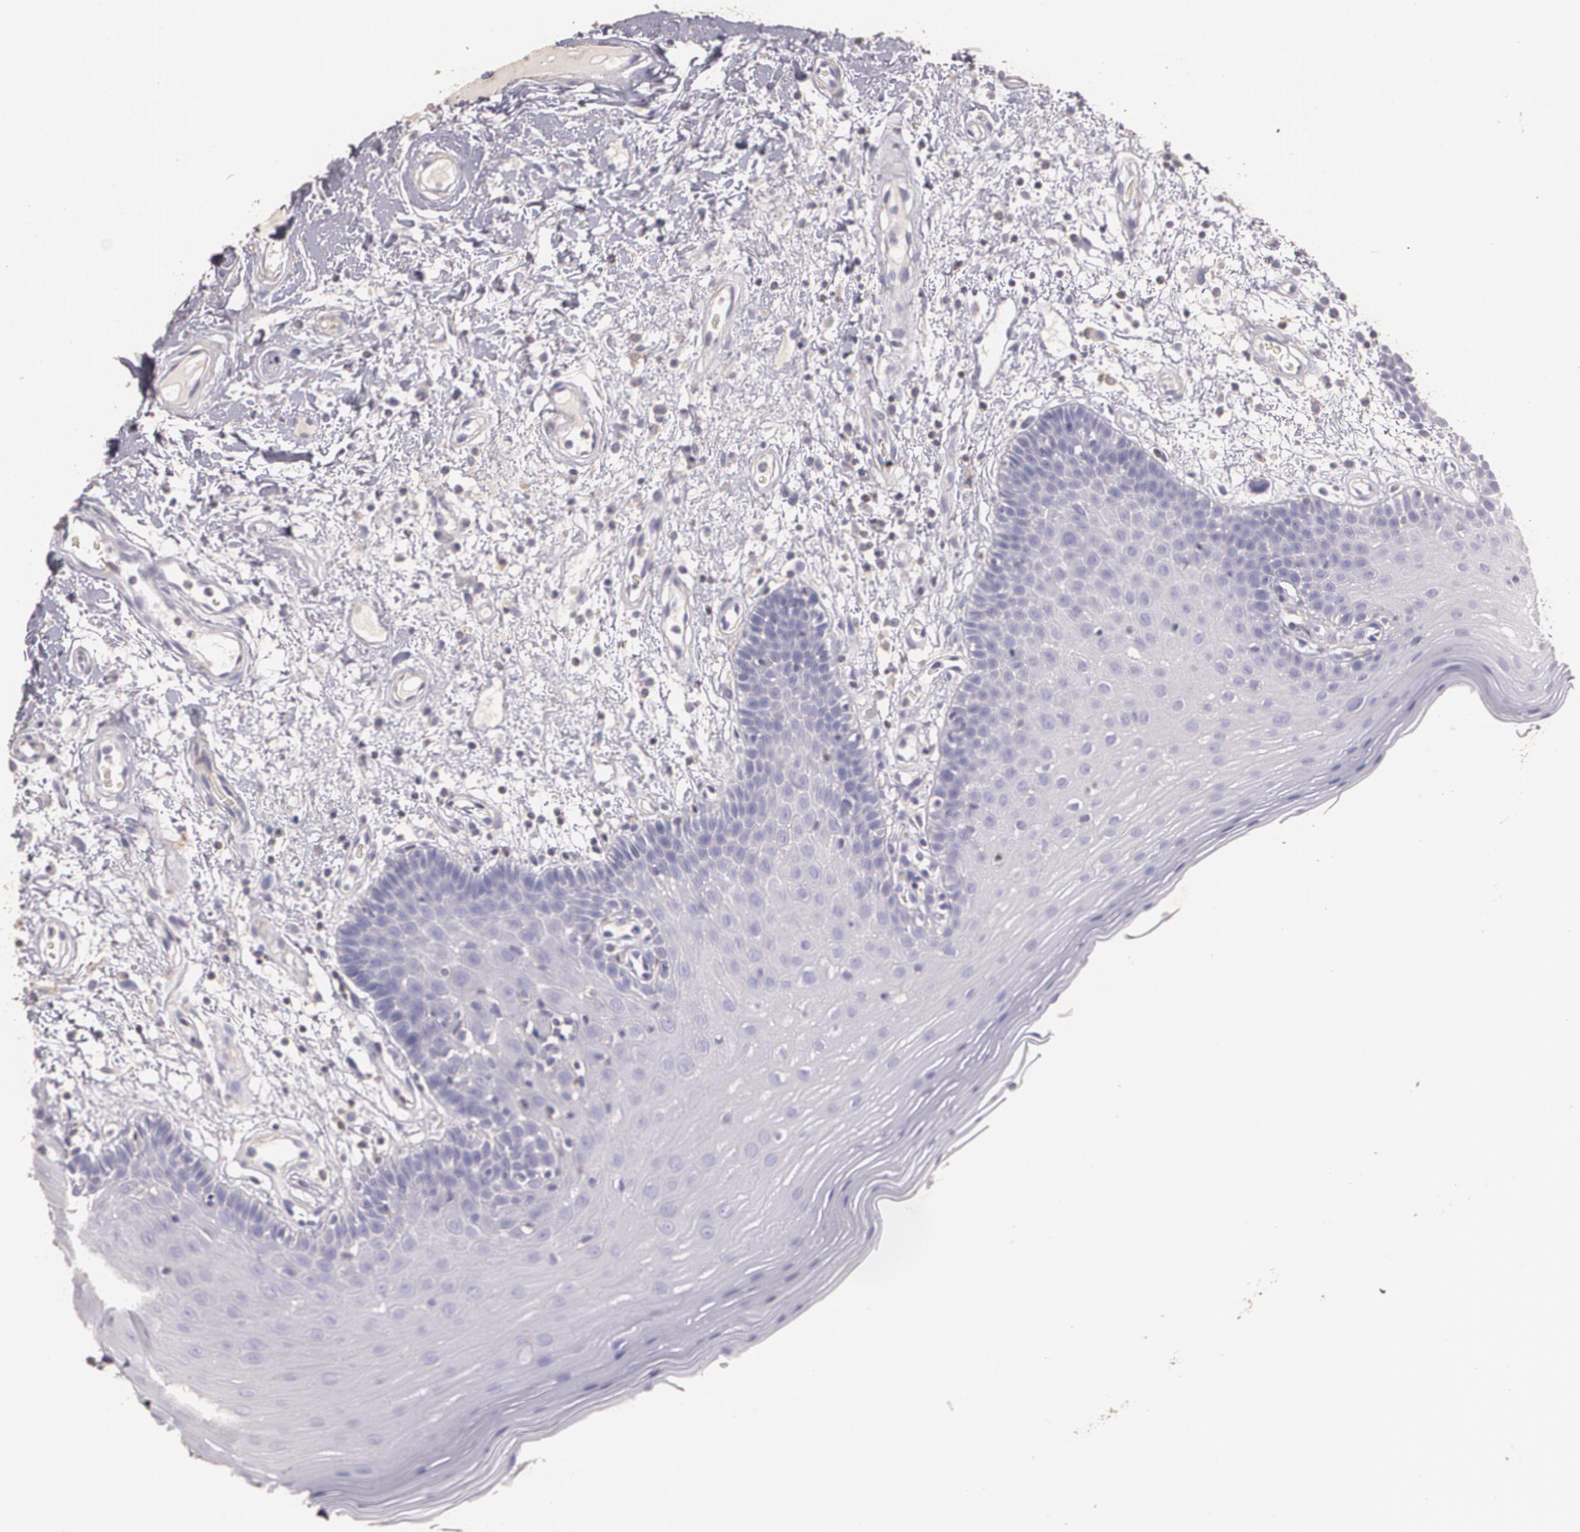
{"staining": {"intensity": "negative", "quantity": "none", "location": "none"}, "tissue": "oral mucosa", "cell_type": "Squamous epithelial cells", "image_type": "normal", "snomed": [{"axis": "morphology", "description": "Normal tissue, NOS"}, {"axis": "morphology", "description": "Squamous cell carcinoma, NOS"}, {"axis": "topography", "description": "Skeletal muscle"}, {"axis": "topography", "description": "Oral tissue"}, {"axis": "topography", "description": "Head-Neck"}], "caption": "Oral mucosa stained for a protein using immunohistochemistry (IHC) demonstrates no positivity squamous epithelial cells.", "gene": "TGFBR1", "patient": {"sex": "male", "age": 71}}